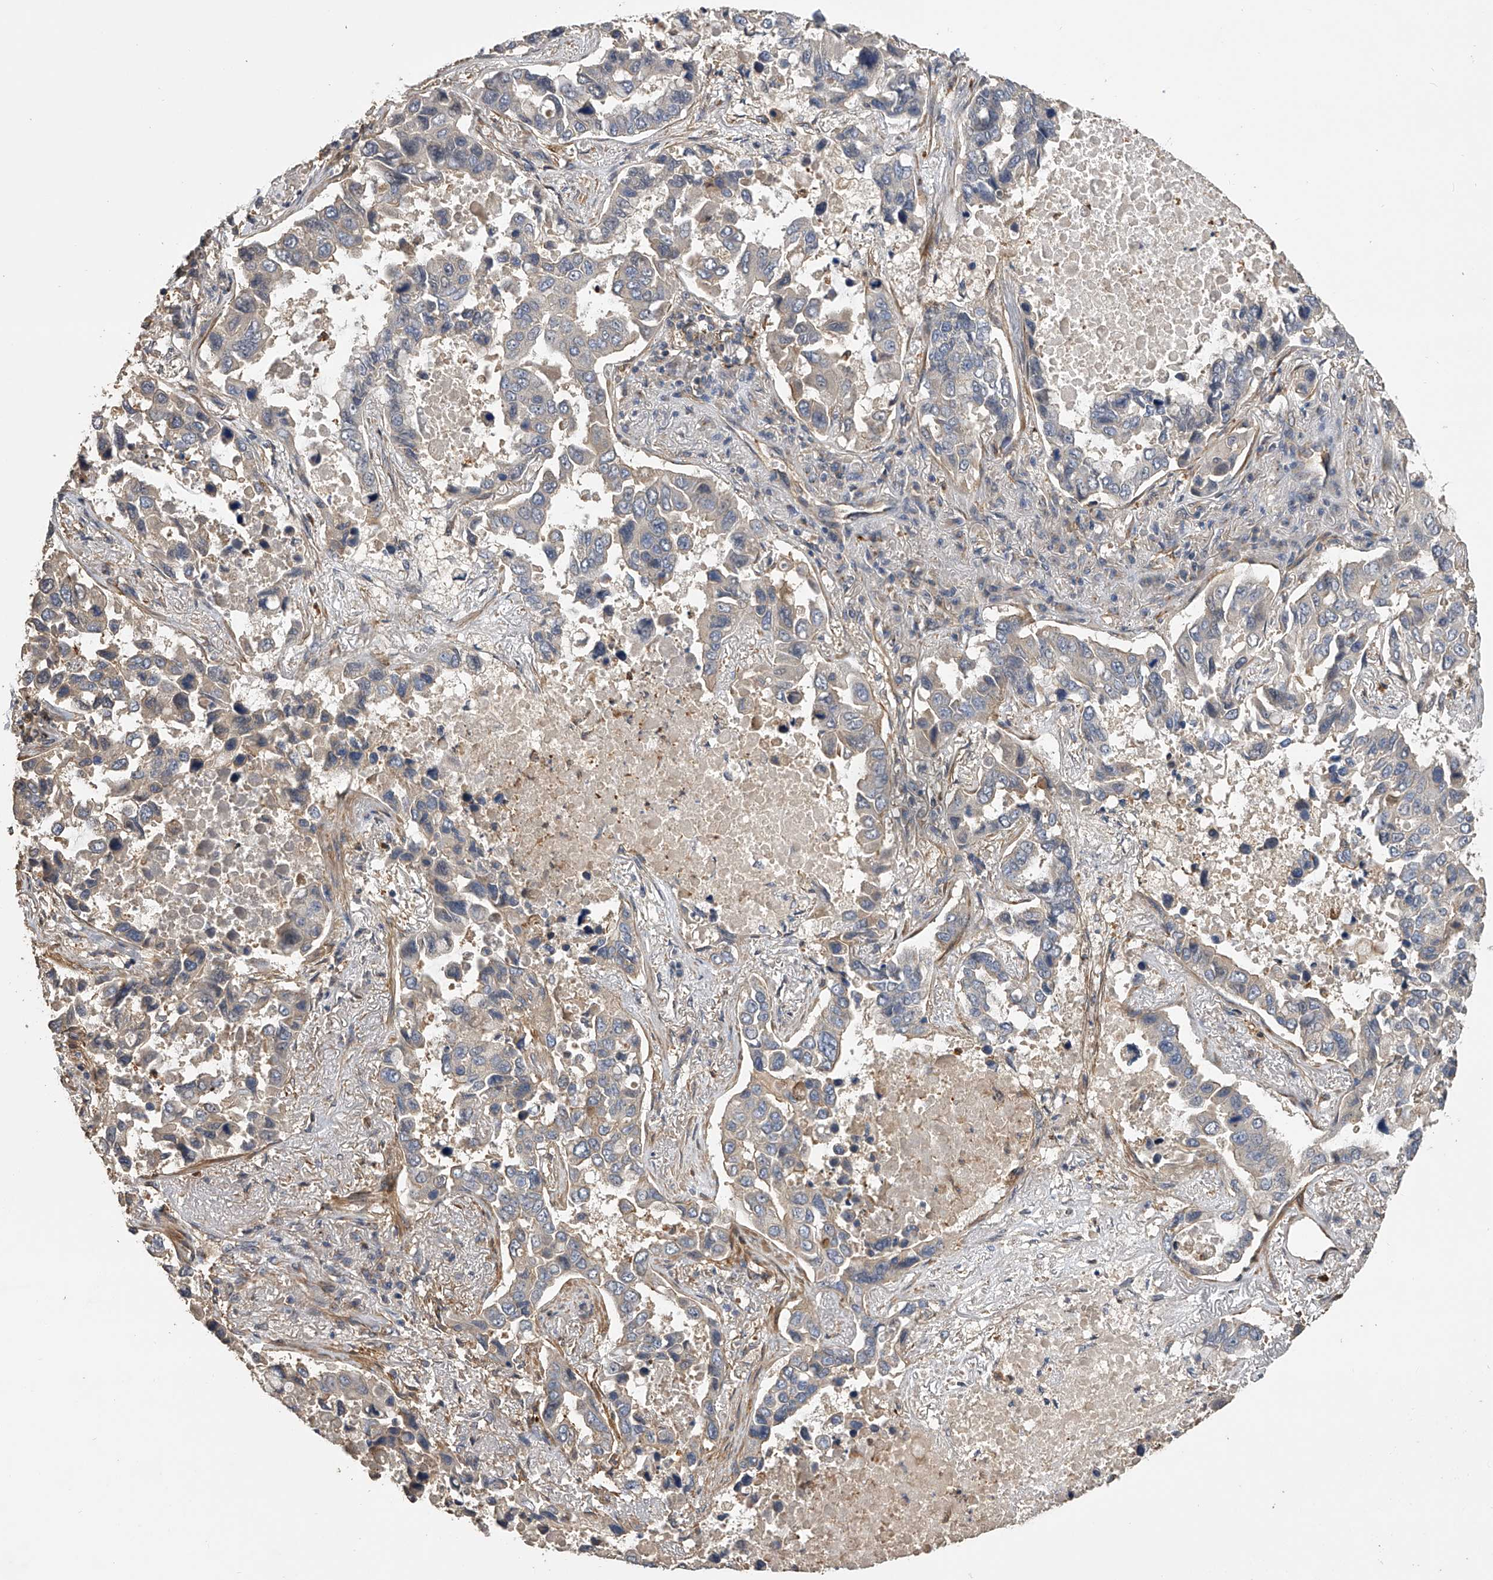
{"staining": {"intensity": "weak", "quantity": "25%-75%", "location": "cytoplasmic/membranous"}, "tissue": "lung cancer", "cell_type": "Tumor cells", "image_type": "cancer", "snomed": [{"axis": "morphology", "description": "Adenocarcinoma, NOS"}, {"axis": "topography", "description": "Lung"}], "caption": "This micrograph demonstrates immunohistochemistry (IHC) staining of lung cancer, with low weak cytoplasmic/membranous staining in about 25%-75% of tumor cells.", "gene": "PTPRA", "patient": {"sex": "male", "age": 64}}